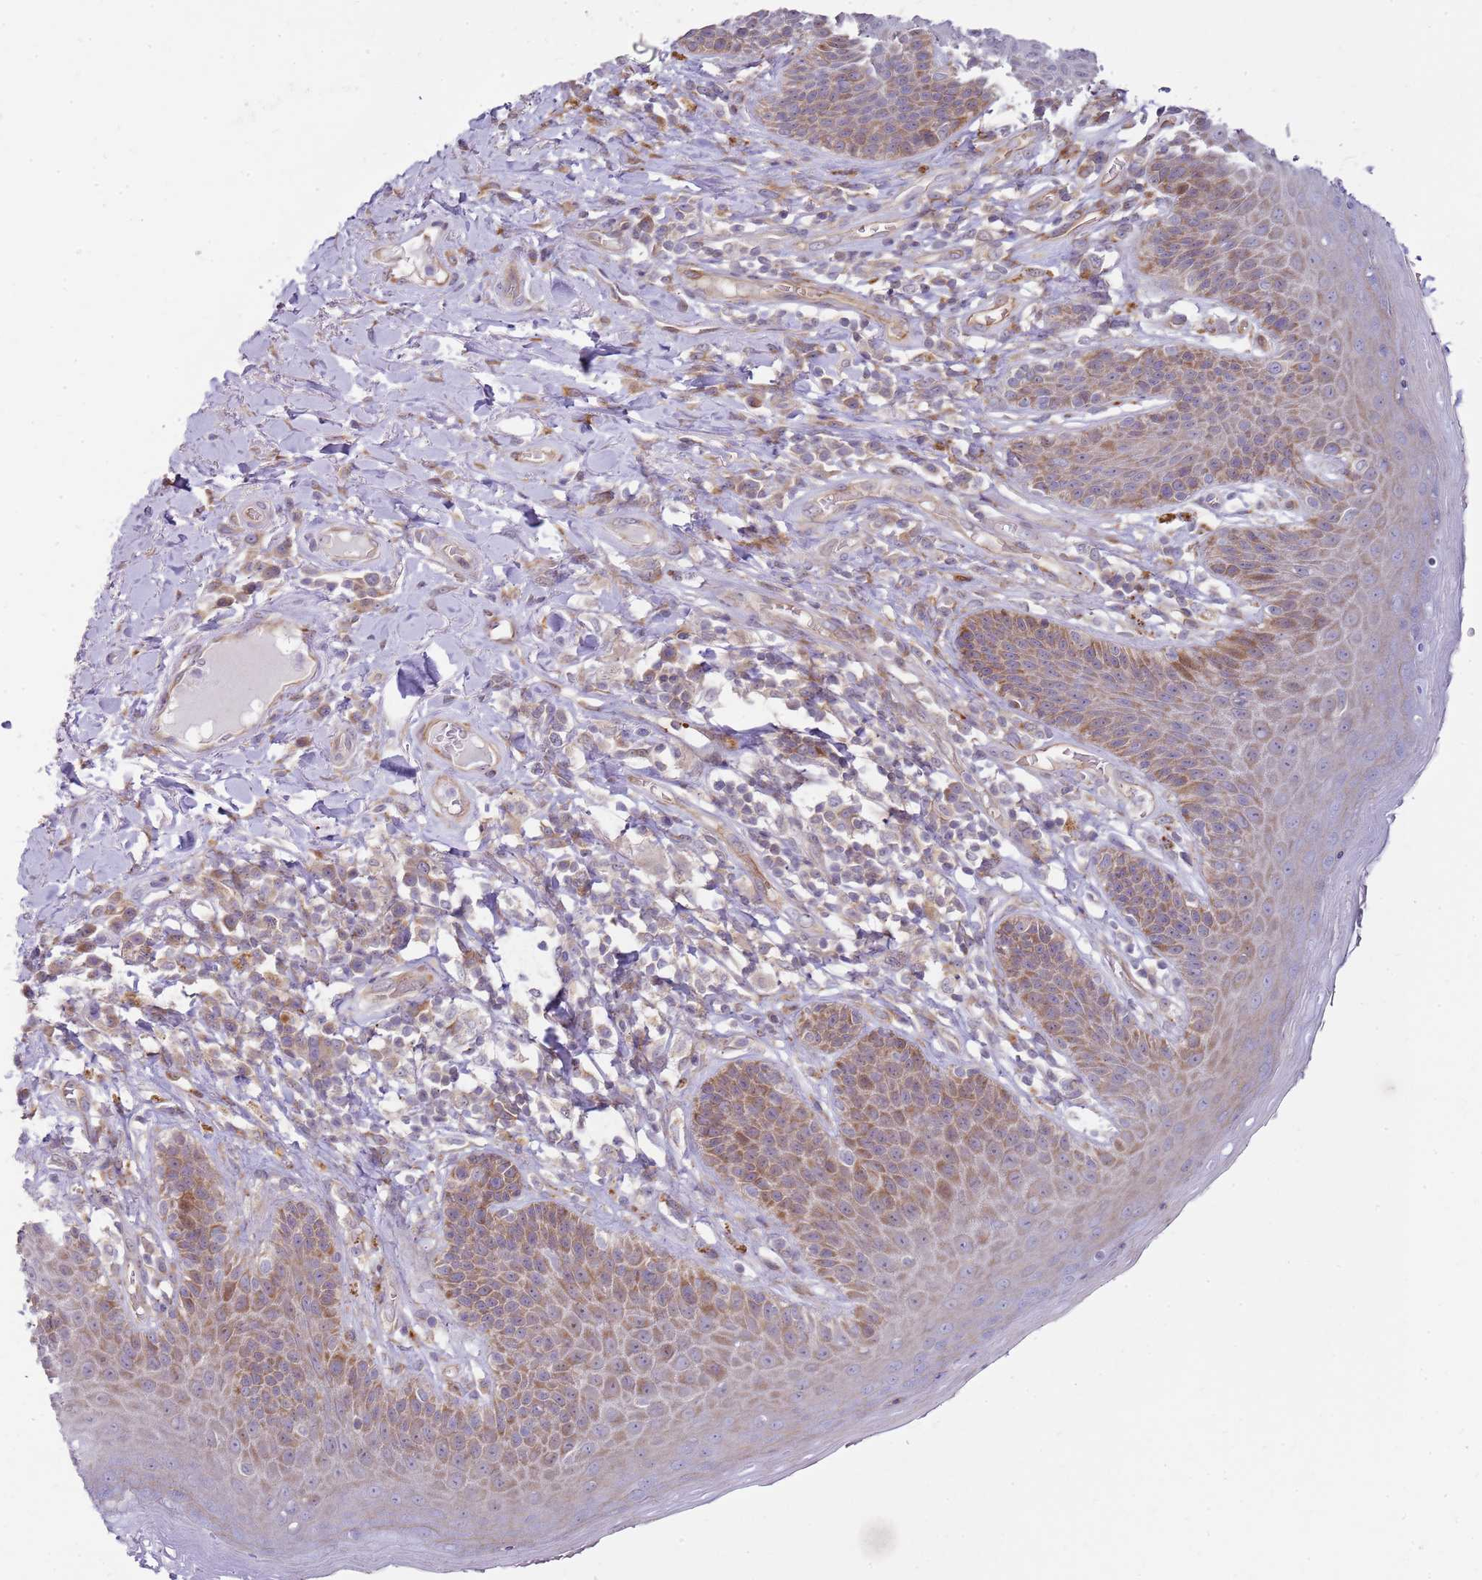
{"staining": {"intensity": "moderate", "quantity": "25%-75%", "location": "cytoplasmic/membranous"}, "tissue": "skin", "cell_type": "Epidermal cells", "image_type": "normal", "snomed": [{"axis": "morphology", "description": "Normal tissue, NOS"}, {"axis": "topography", "description": "Anal"}], "caption": "Epidermal cells exhibit medium levels of moderate cytoplasmic/membranous expression in about 25%-75% of cells in unremarkable human skin.", "gene": "GRAP", "patient": {"sex": "female", "age": 89}}